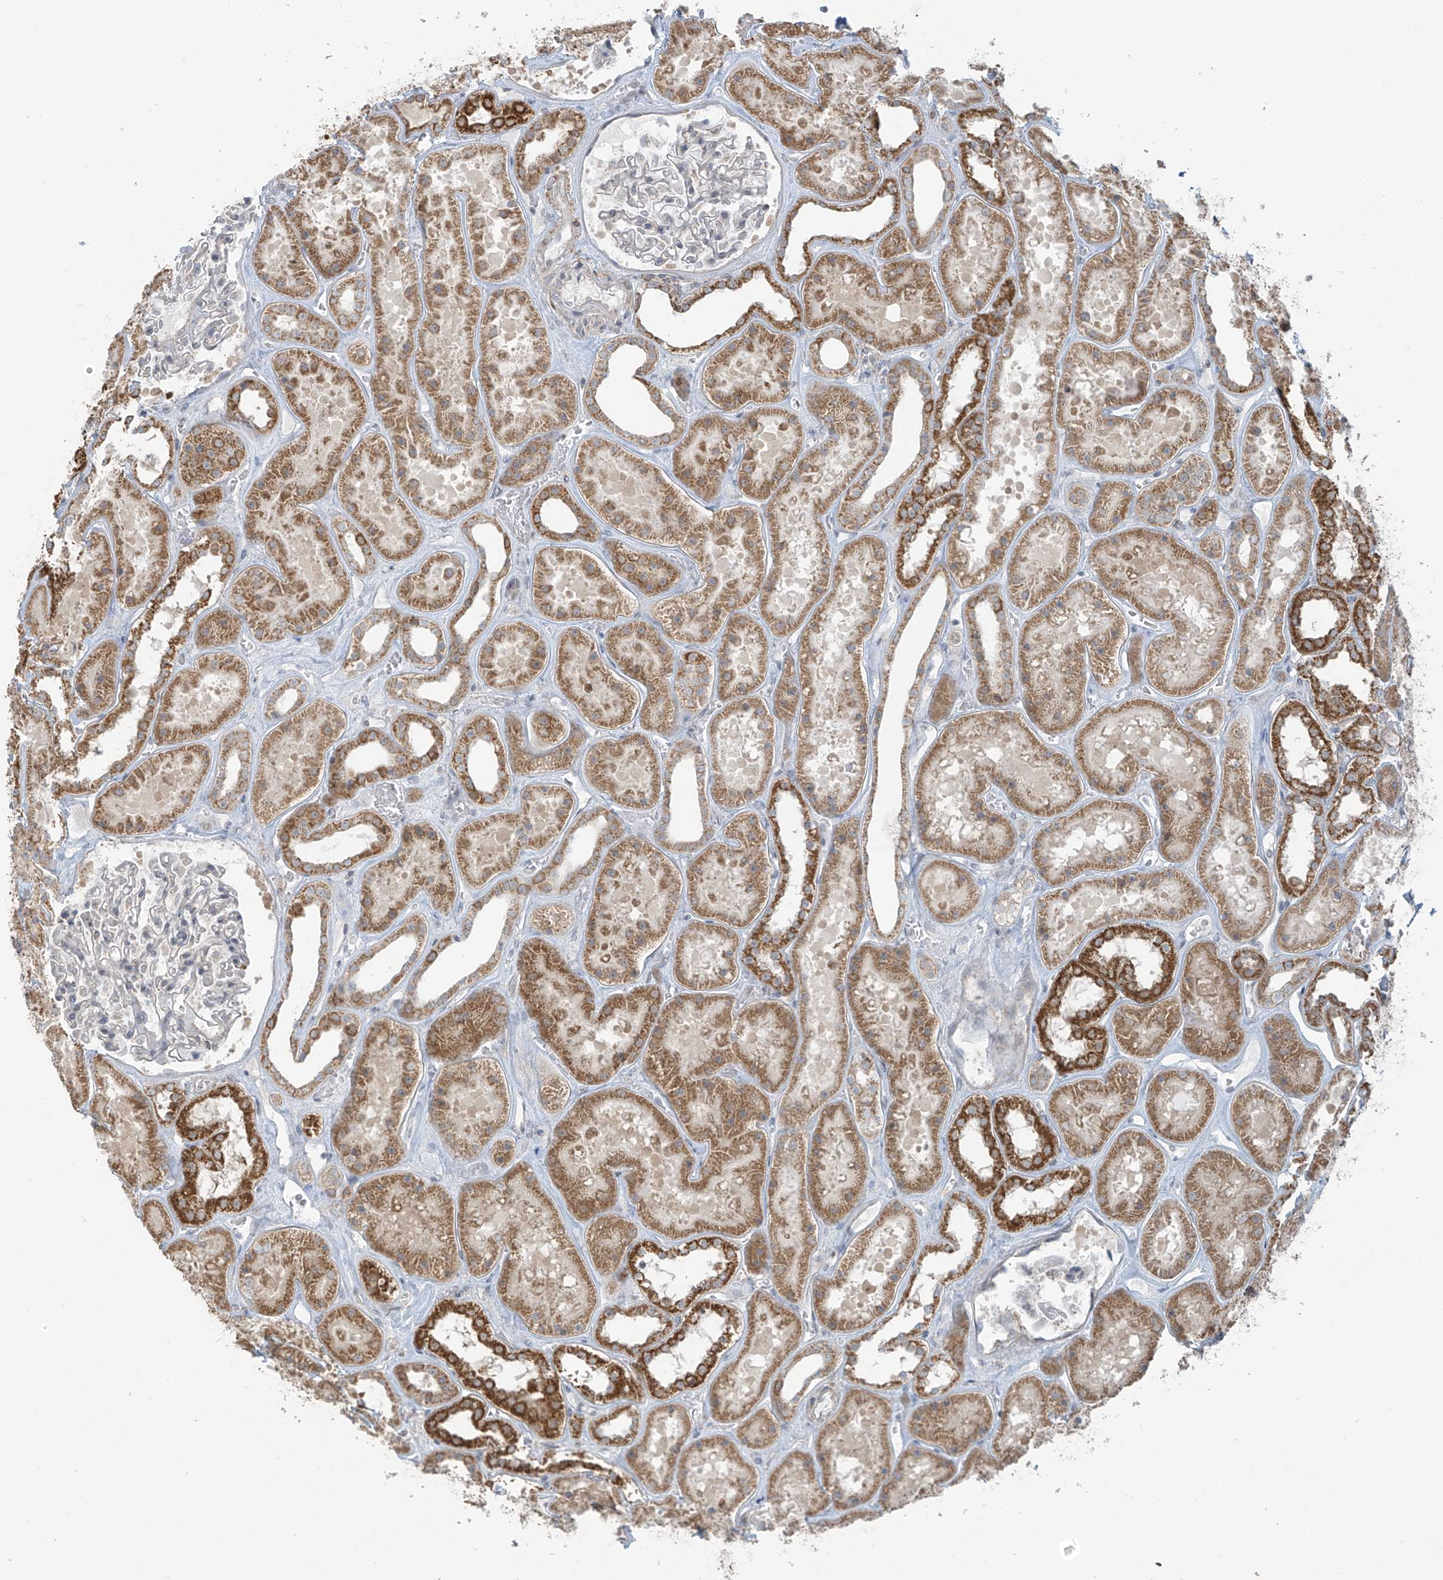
{"staining": {"intensity": "negative", "quantity": "none", "location": "none"}, "tissue": "kidney", "cell_type": "Cells in glomeruli", "image_type": "normal", "snomed": [{"axis": "morphology", "description": "Normal tissue, NOS"}, {"axis": "topography", "description": "Kidney"}], "caption": "Immunohistochemical staining of normal kidney demonstrates no significant positivity in cells in glomeruli.", "gene": "HDDC2", "patient": {"sex": "female", "age": 41}}